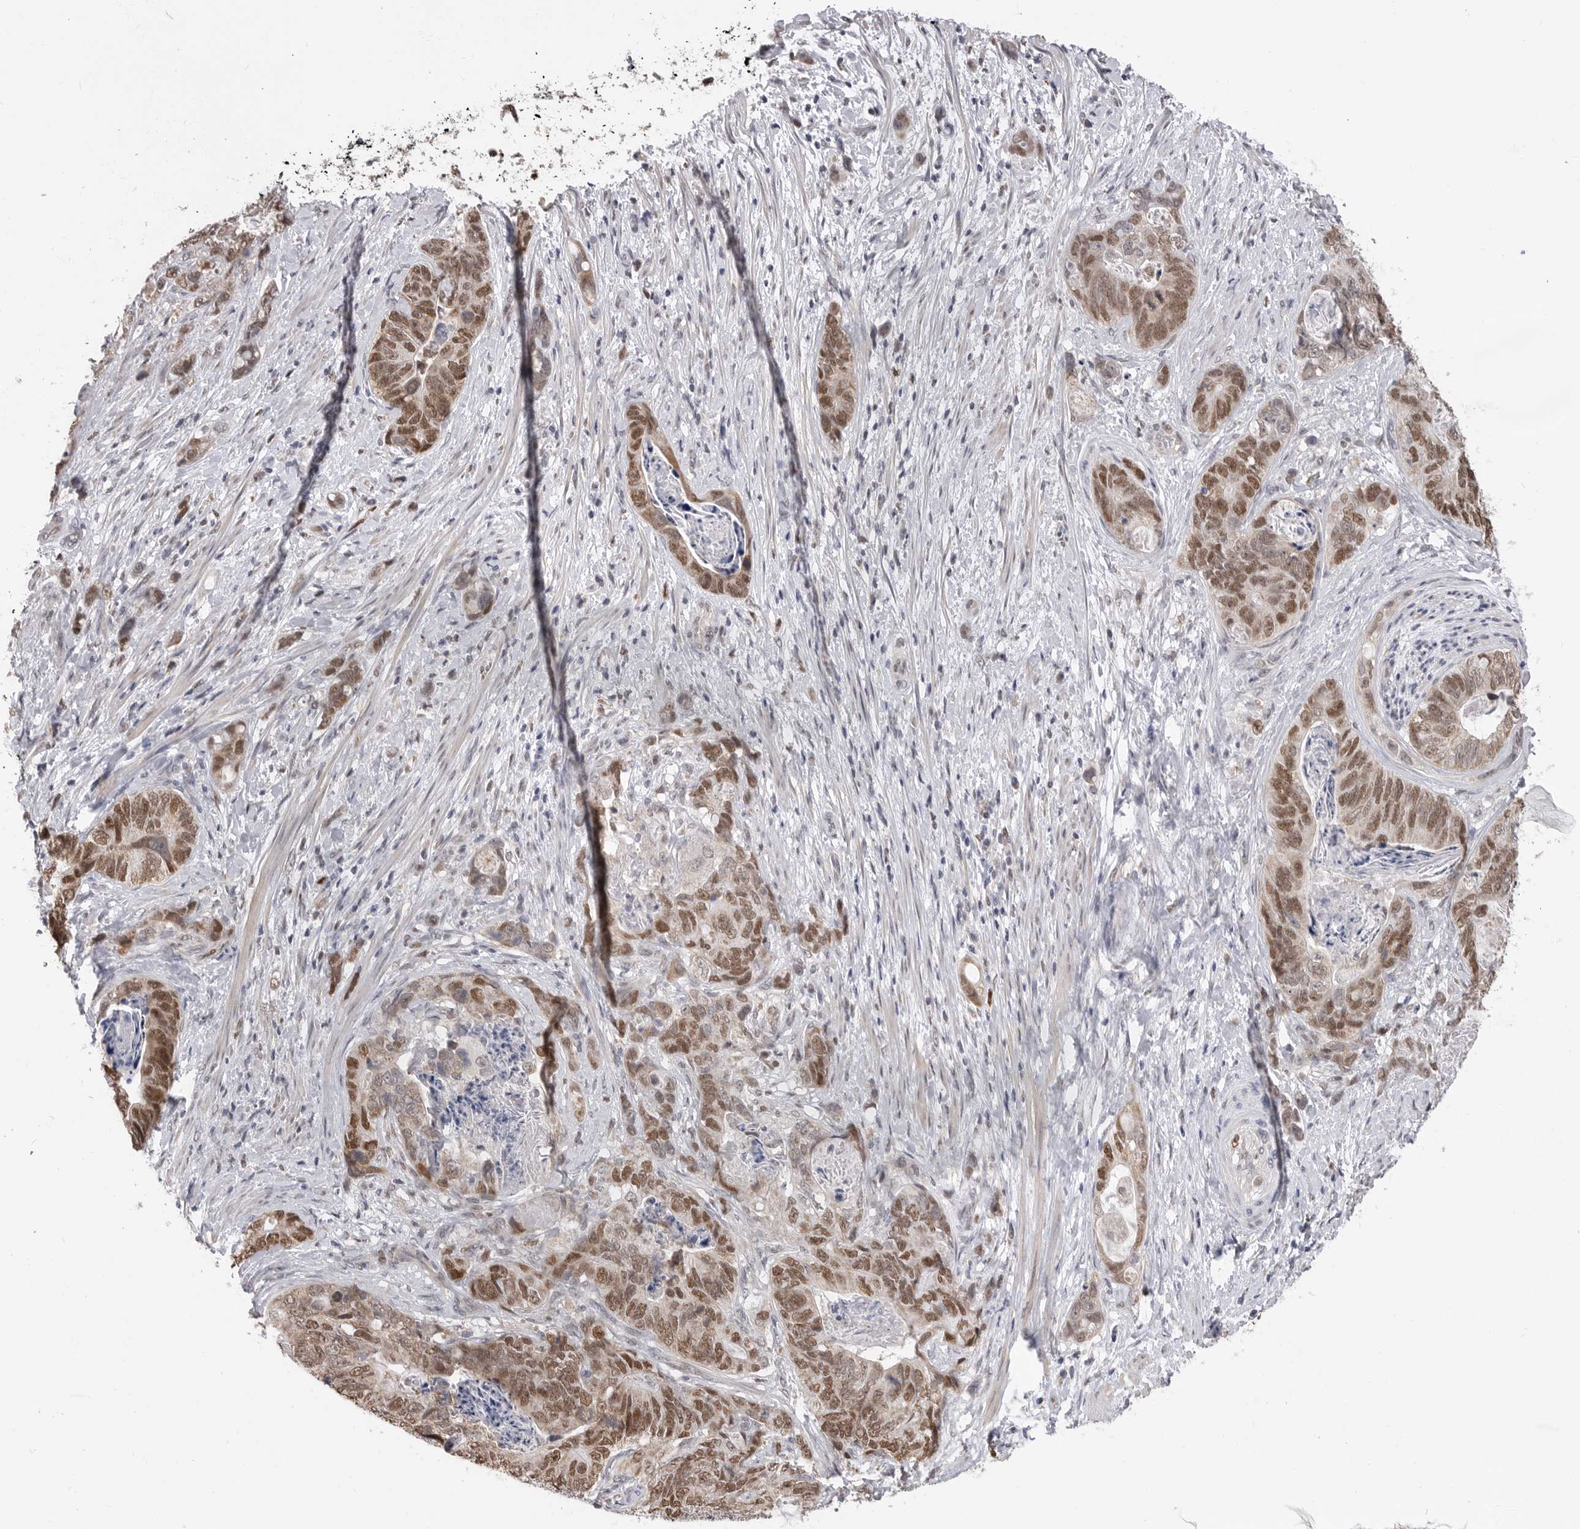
{"staining": {"intensity": "moderate", "quantity": ">75%", "location": "nuclear"}, "tissue": "stomach cancer", "cell_type": "Tumor cells", "image_type": "cancer", "snomed": [{"axis": "morphology", "description": "Normal tissue, NOS"}, {"axis": "morphology", "description": "Adenocarcinoma, NOS"}, {"axis": "topography", "description": "Stomach"}], "caption": "Adenocarcinoma (stomach) was stained to show a protein in brown. There is medium levels of moderate nuclear staining in approximately >75% of tumor cells. (brown staining indicates protein expression, while blue staining denotes nuclei).", "gene": "SMARCC1", "patient": {"sex": "female", "age": 89}}